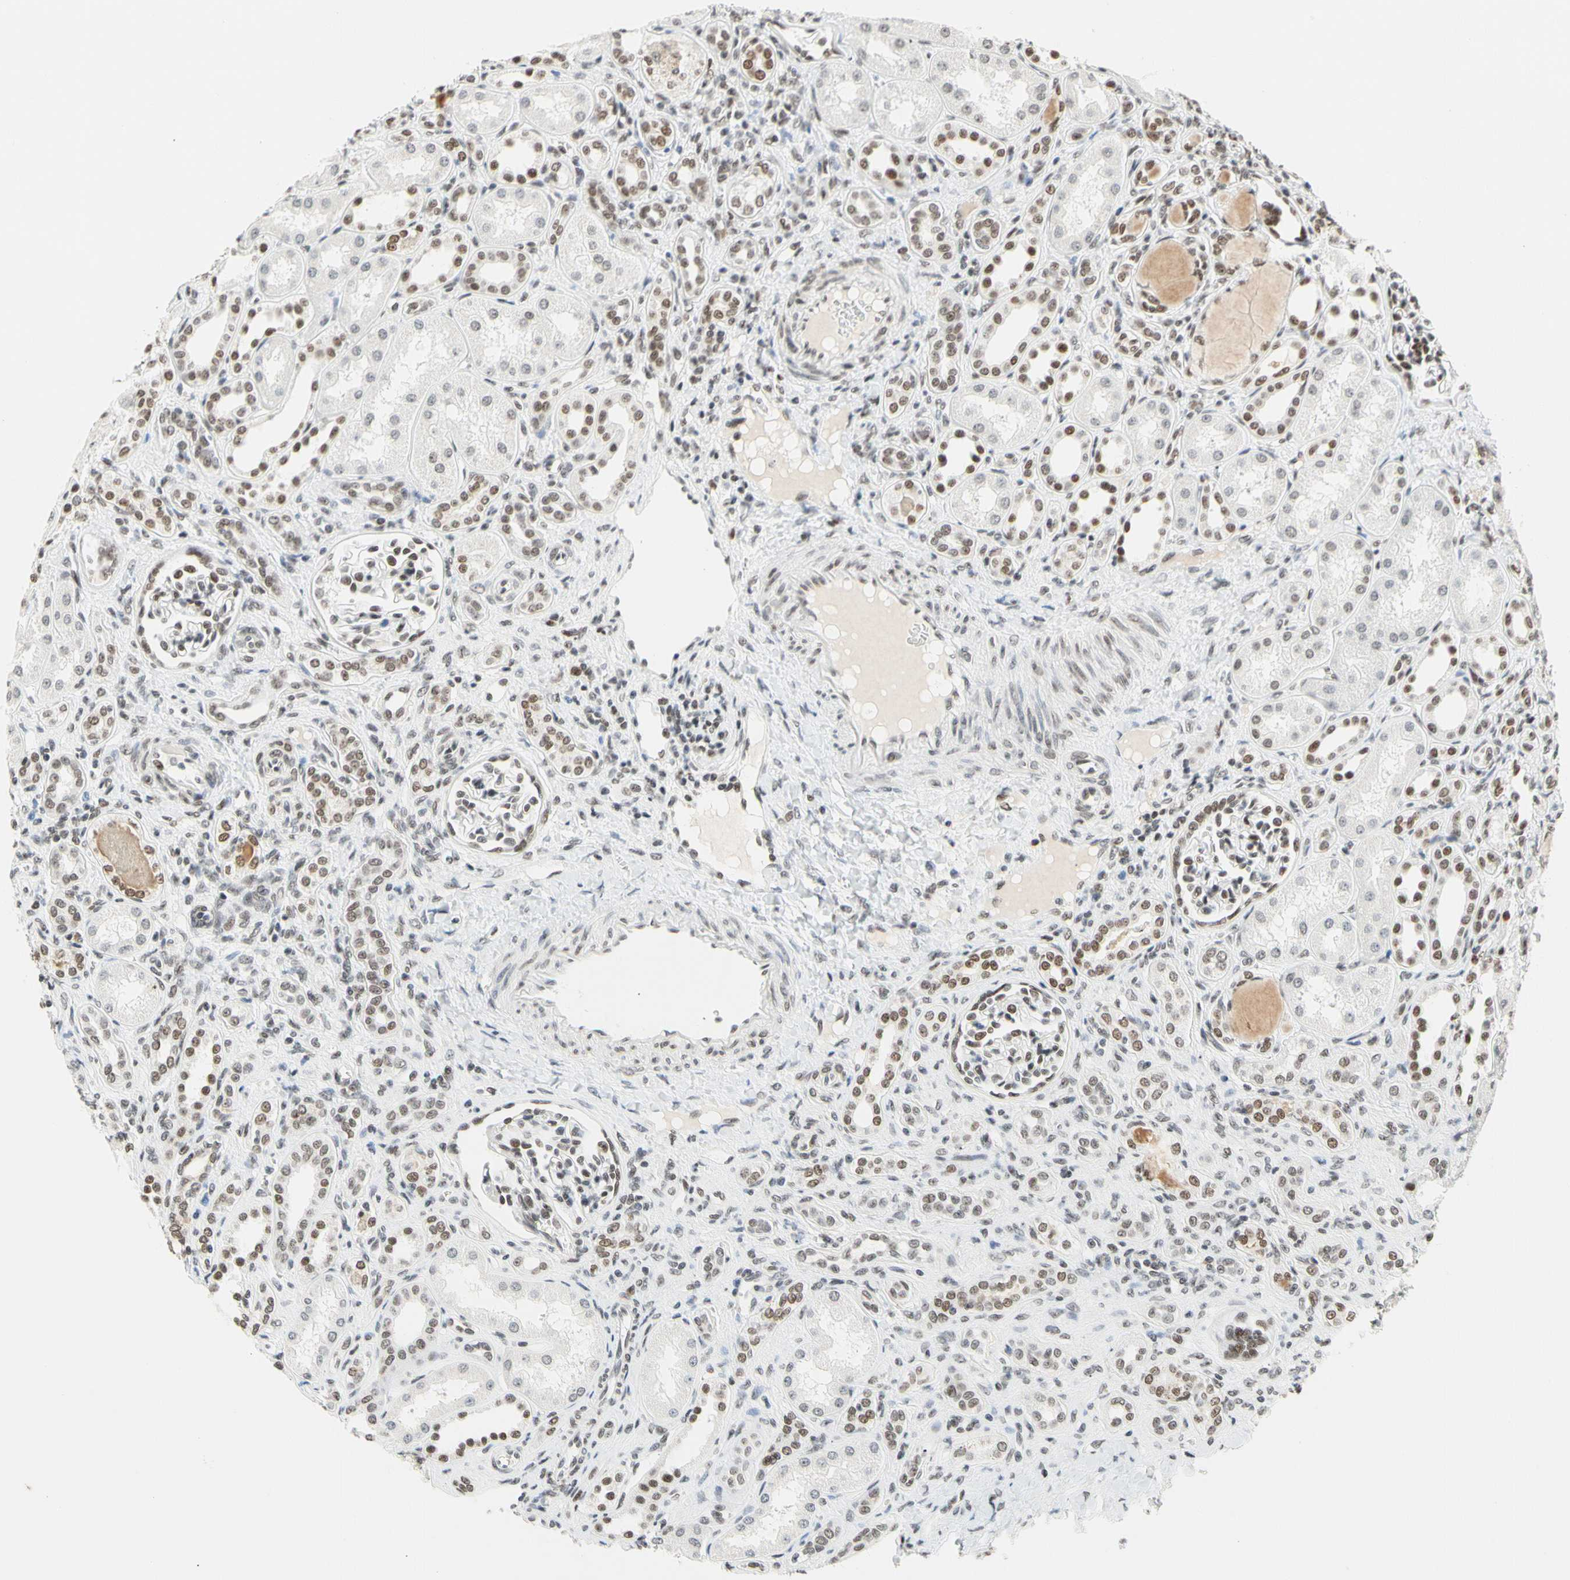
{"staining": {"intensity": "moderate", "quantity": ">75%", "location": "nuclear"}, "tissue": "kidney", "cell_type": "Cells in glomeruli", "image_type": "normal", "snomed": [{"axis": "morphology", "description": "Normal tissue, NOS"}, {"axis": "topography", "description": "Kidney"}], "caption": "Immunohistochemistry (DAB) staining of benign kidney reveals moderate nuclear protein staining in approximately >75% of cells in glomeruli.", "gene": "ZSCAN16", "patient": {"sex": "male", "age": 7}}